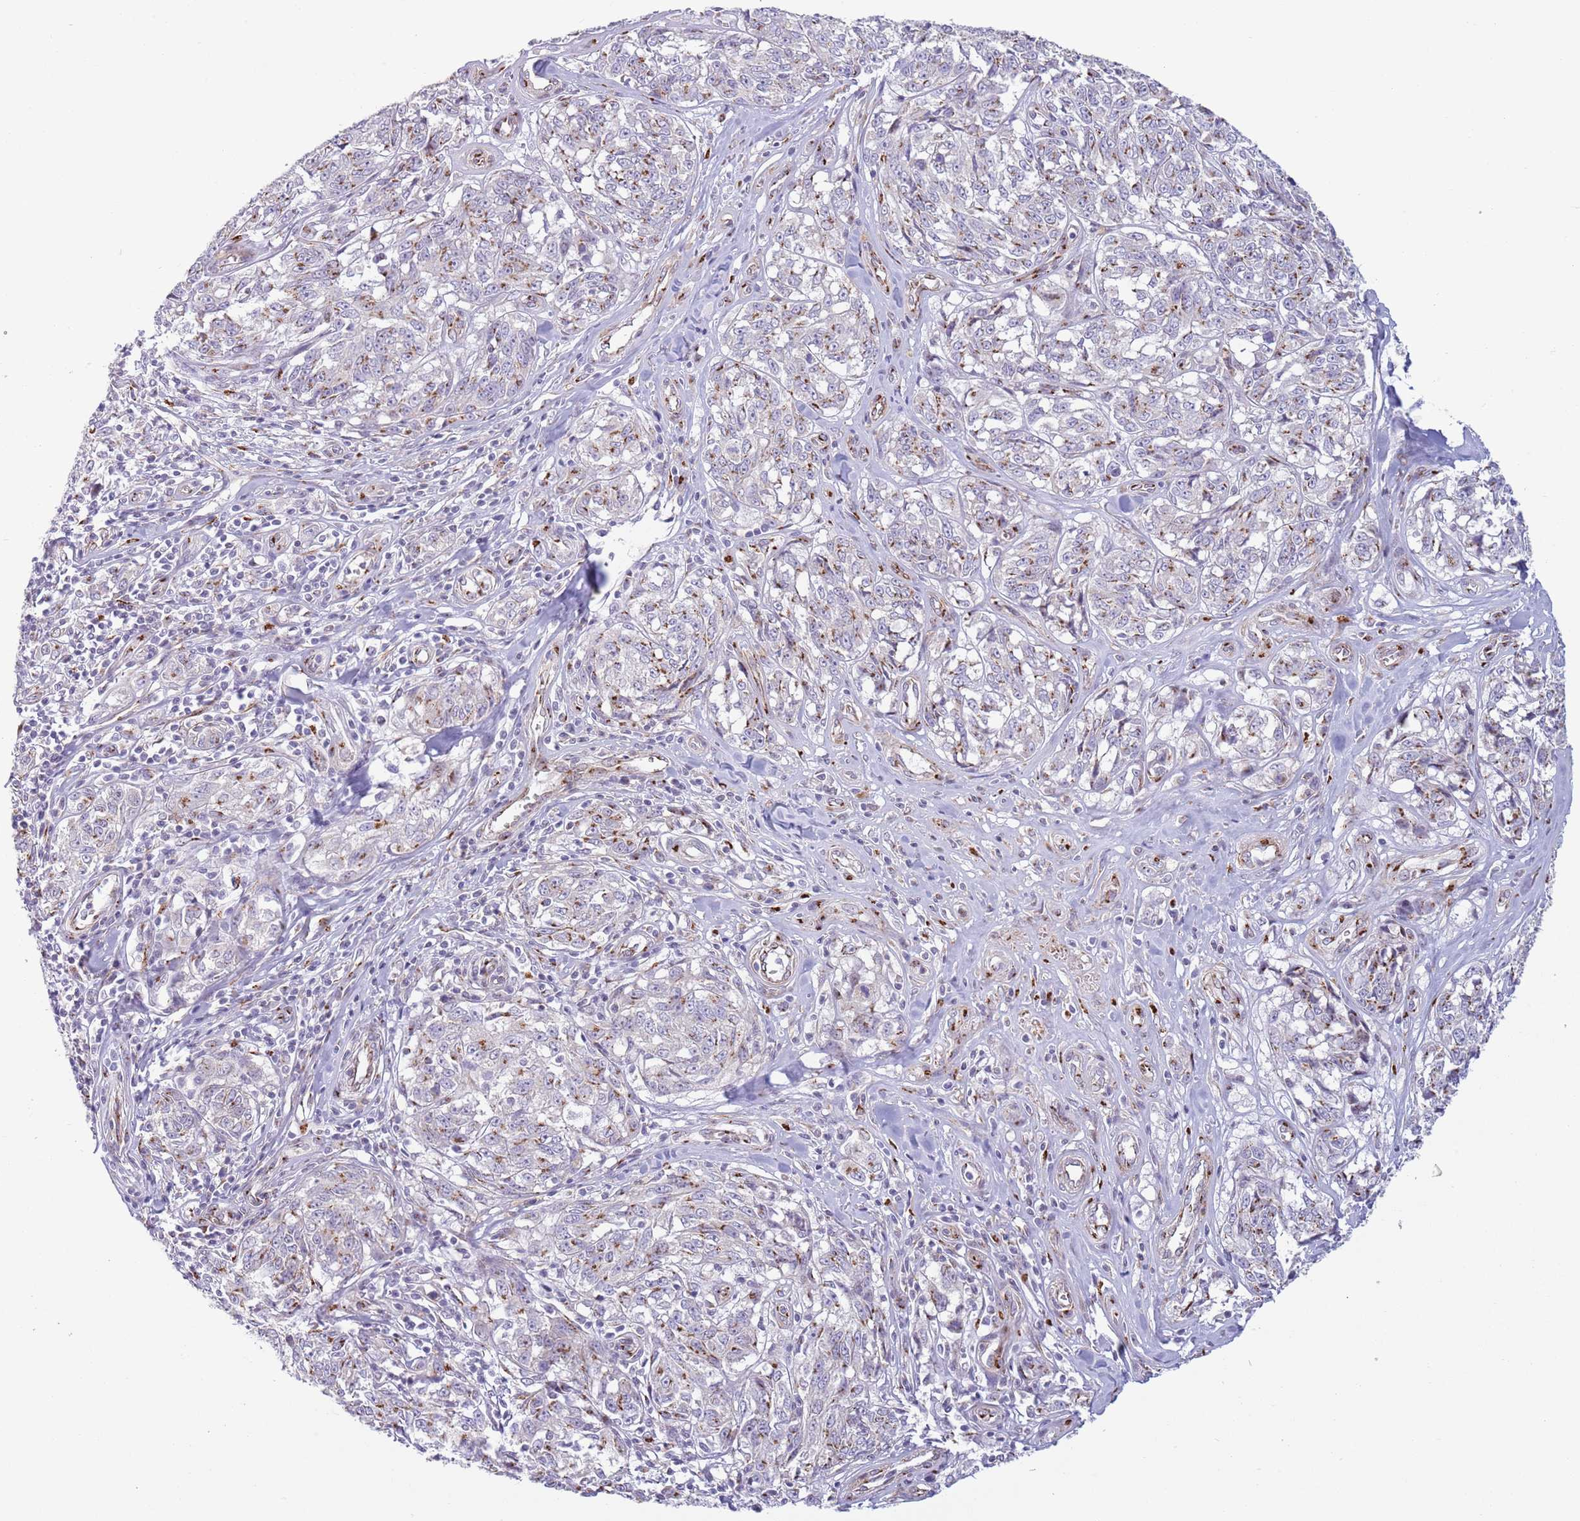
{"staining": {"intensity": "strong", "quantity": "25%-75%", "location": "cytoplasmic/membranous"}, "tissue": "melanoma", "cell_type": "Tumor cells", "image_type": "cancer", "snomed": [{"axis": "morphology", "description": "Normal tissue, NOS"}, {"axis": "morphology", "description": "Malignant melanoma, NOS"}, {"axis": "topography", "description": "Skin"}], "caption": "Brown immunohistochemical staining in human melanoma reveals strong cytoplasmic/membranous staining in about 25%-75% of tumor cells.", "gene": "C20orf96", "patient": {"sex": "female", "age": 64}}